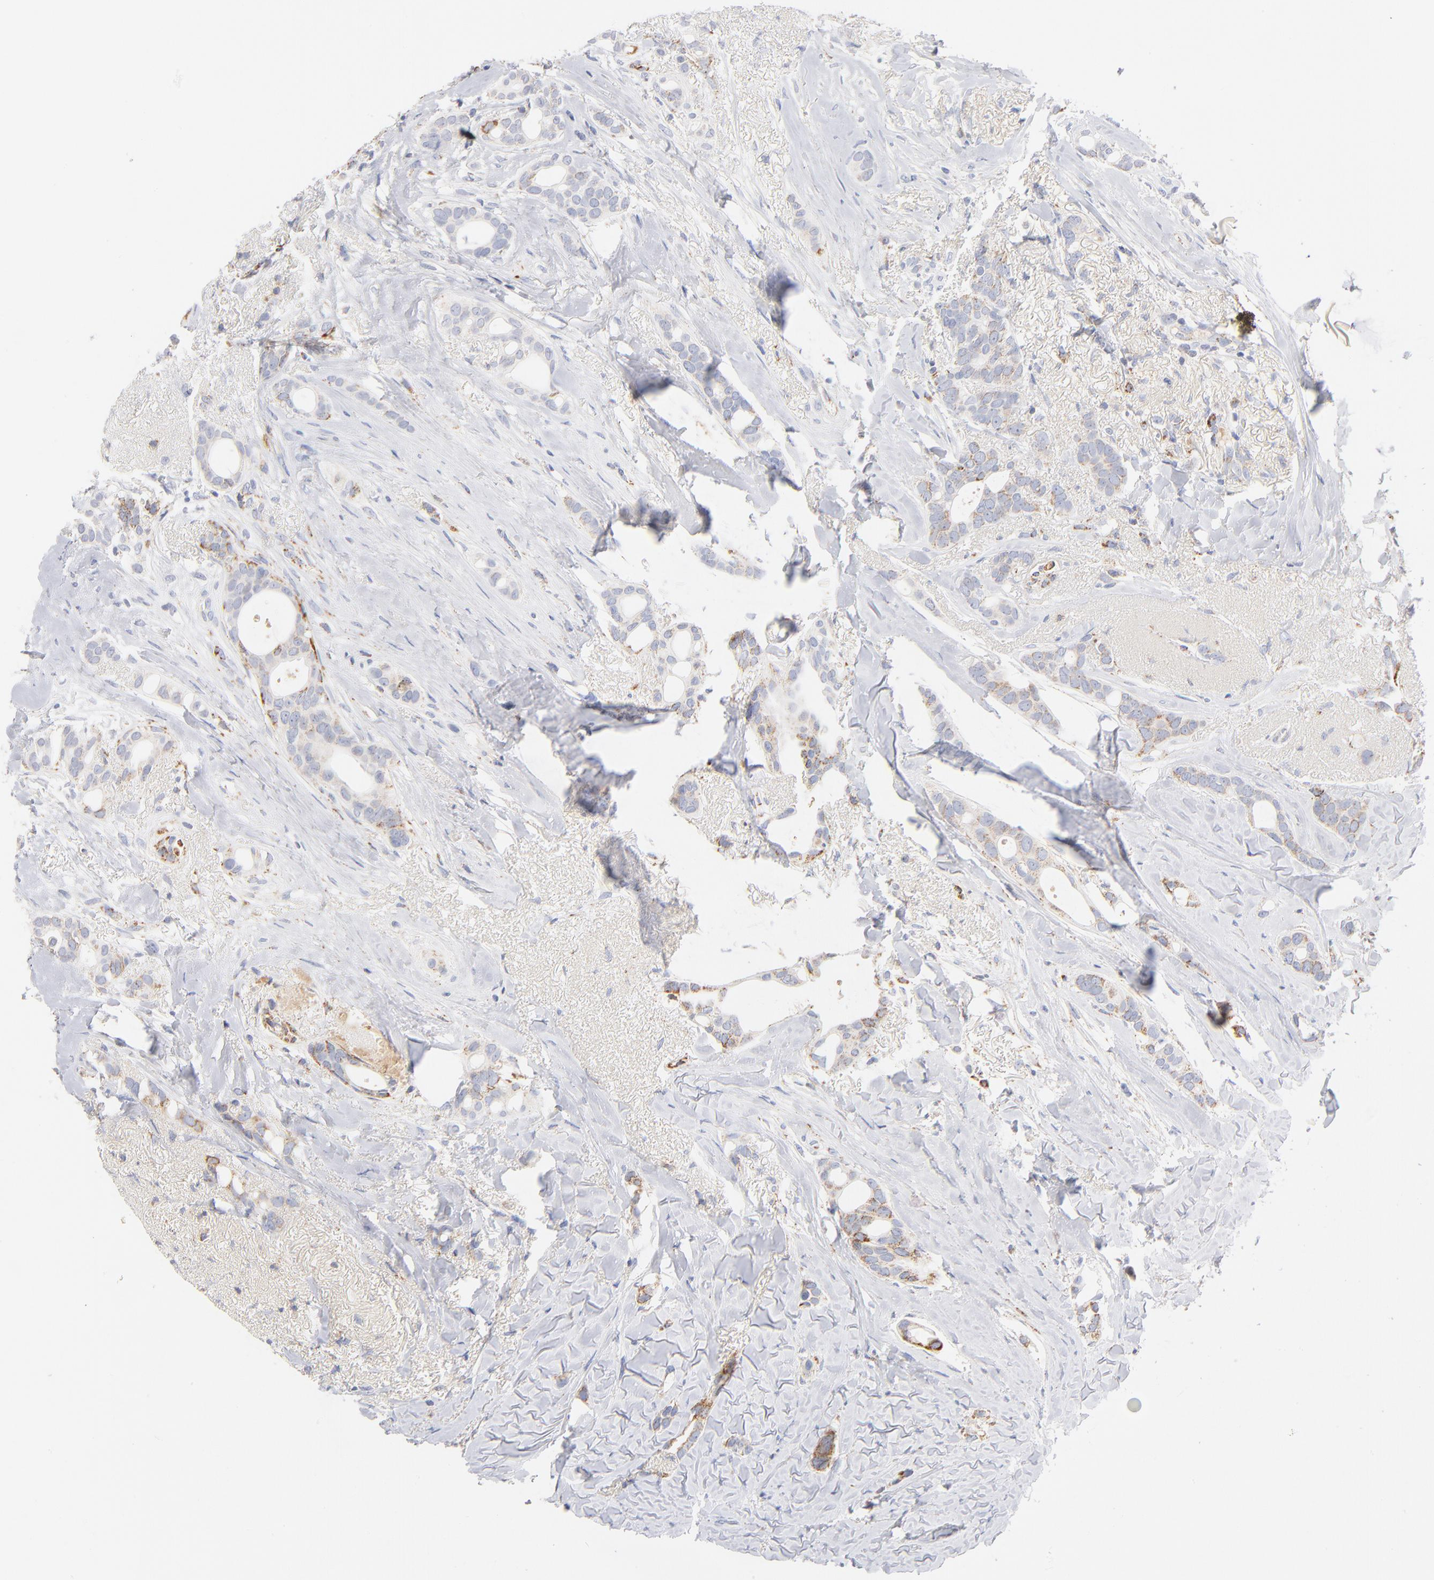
{"staining": {"intensity": "weak", "quantity": "25%-75%", "location": "cytoplasmic/membranous"}, "tissue": "breast cancer", "cell_type": "Tumor cells", "image_type": "cancer", "snomed": [{"axis": "morphology", "description": "Duct carcinoma"}, {"axis": "topography", "description": "Breast"}], "caption": "This is an image of immunohistochemistry staining of breast invasive ductal carcinoma, which shows weak staining in the cytoplasmic/membranous of tumor cells.", "gene": "DLAT", "patient": {"sex": "female", "age": 54}}